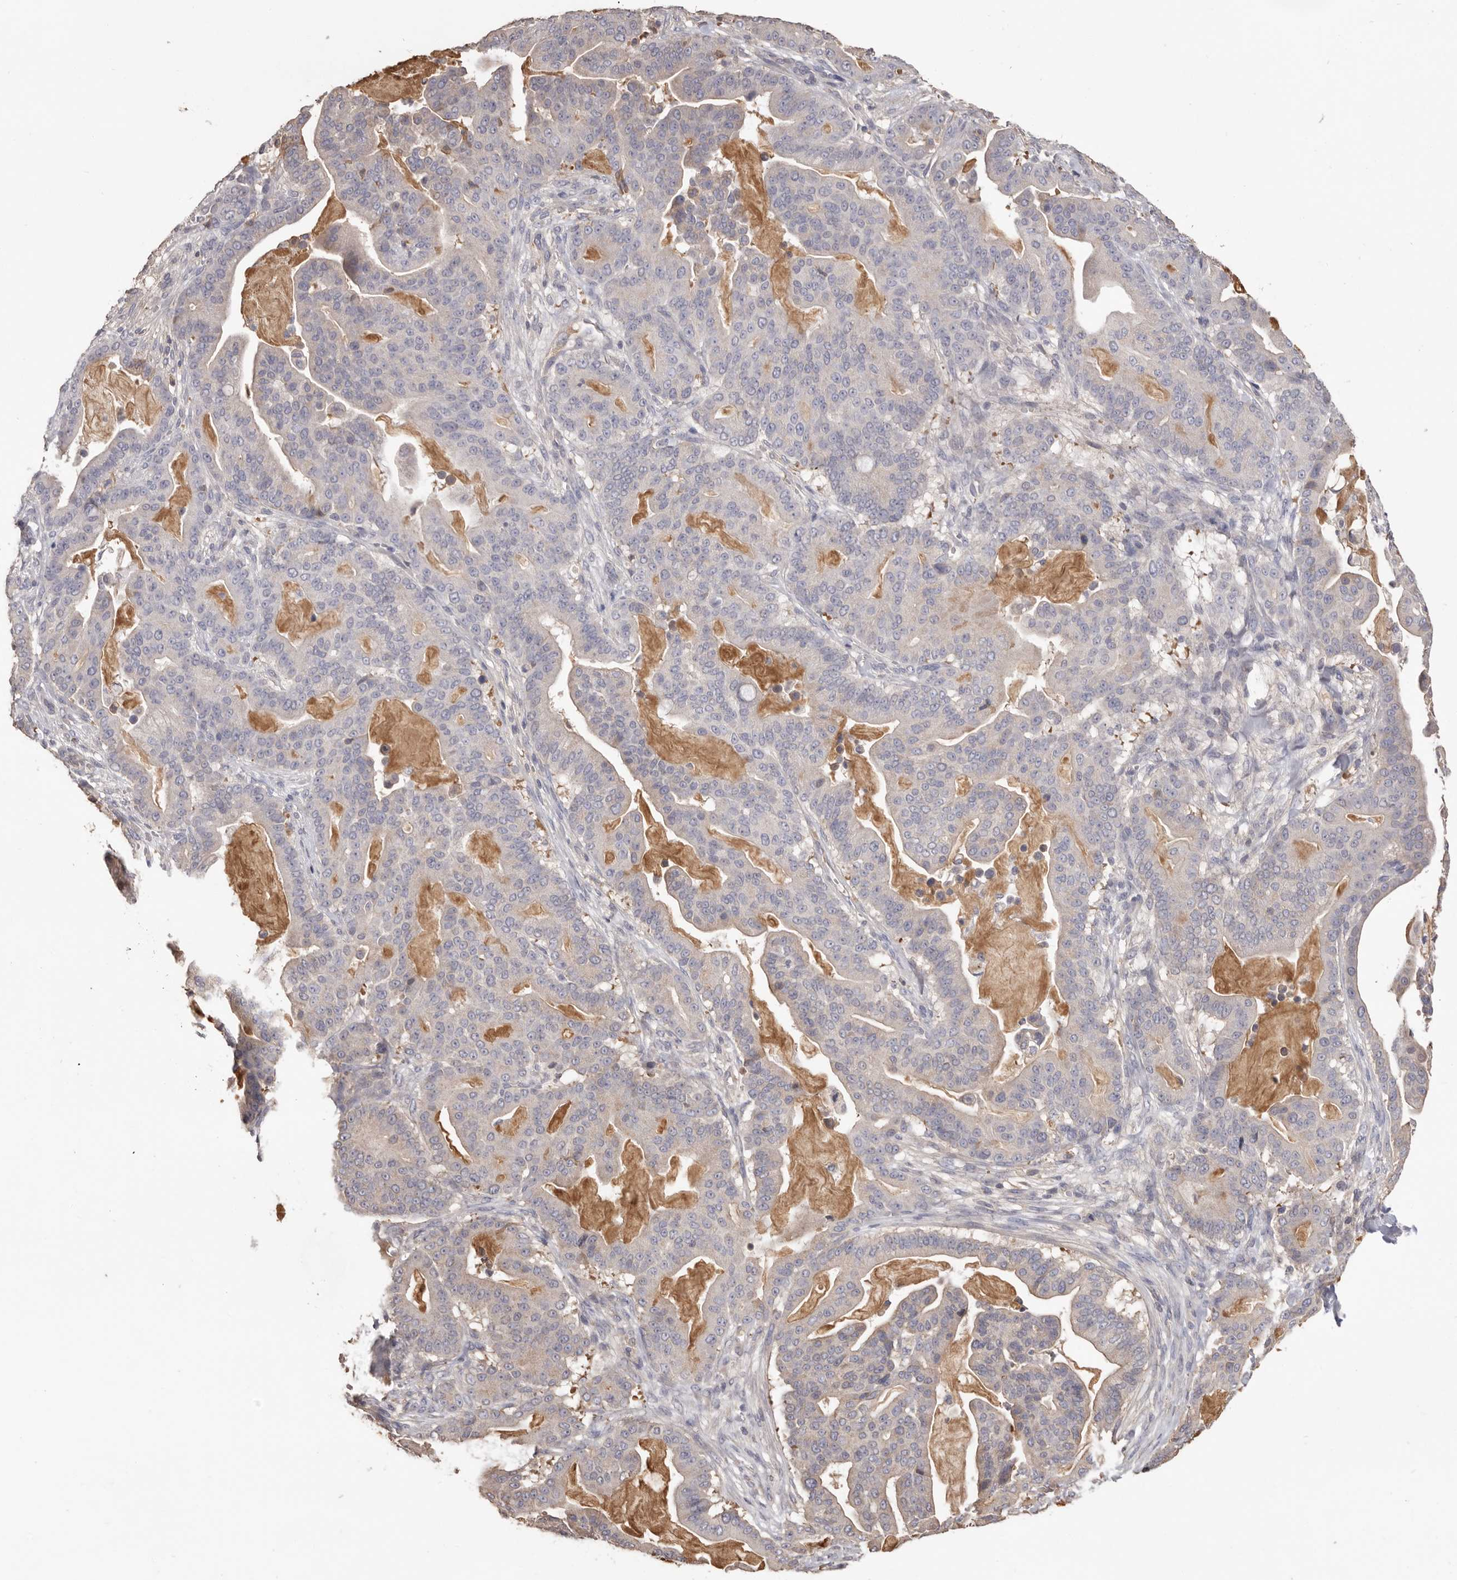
{"staining": {"intensity": "moderate", "quantity": "<25%", "location": "cytoplasmic/membranous"}, "tissue": "pancreatic cancer", "cell_type": "Tumor cells", "image_type": "cancer", "snomed": [{"axis": "morphology", "description": "Adenocarcinoma, NOS"}, {"axis": "topography", "description": "Pancreas"}], "caption": "Human adenocarcinoma (pancreatic) stained for a protein (brown) demonstrates moderate cytoplasmic/membranous positive positivity in about <25% of tumor cells.", "gene": "HCAR2", "patient": {"sex": "male", "age": 63}}